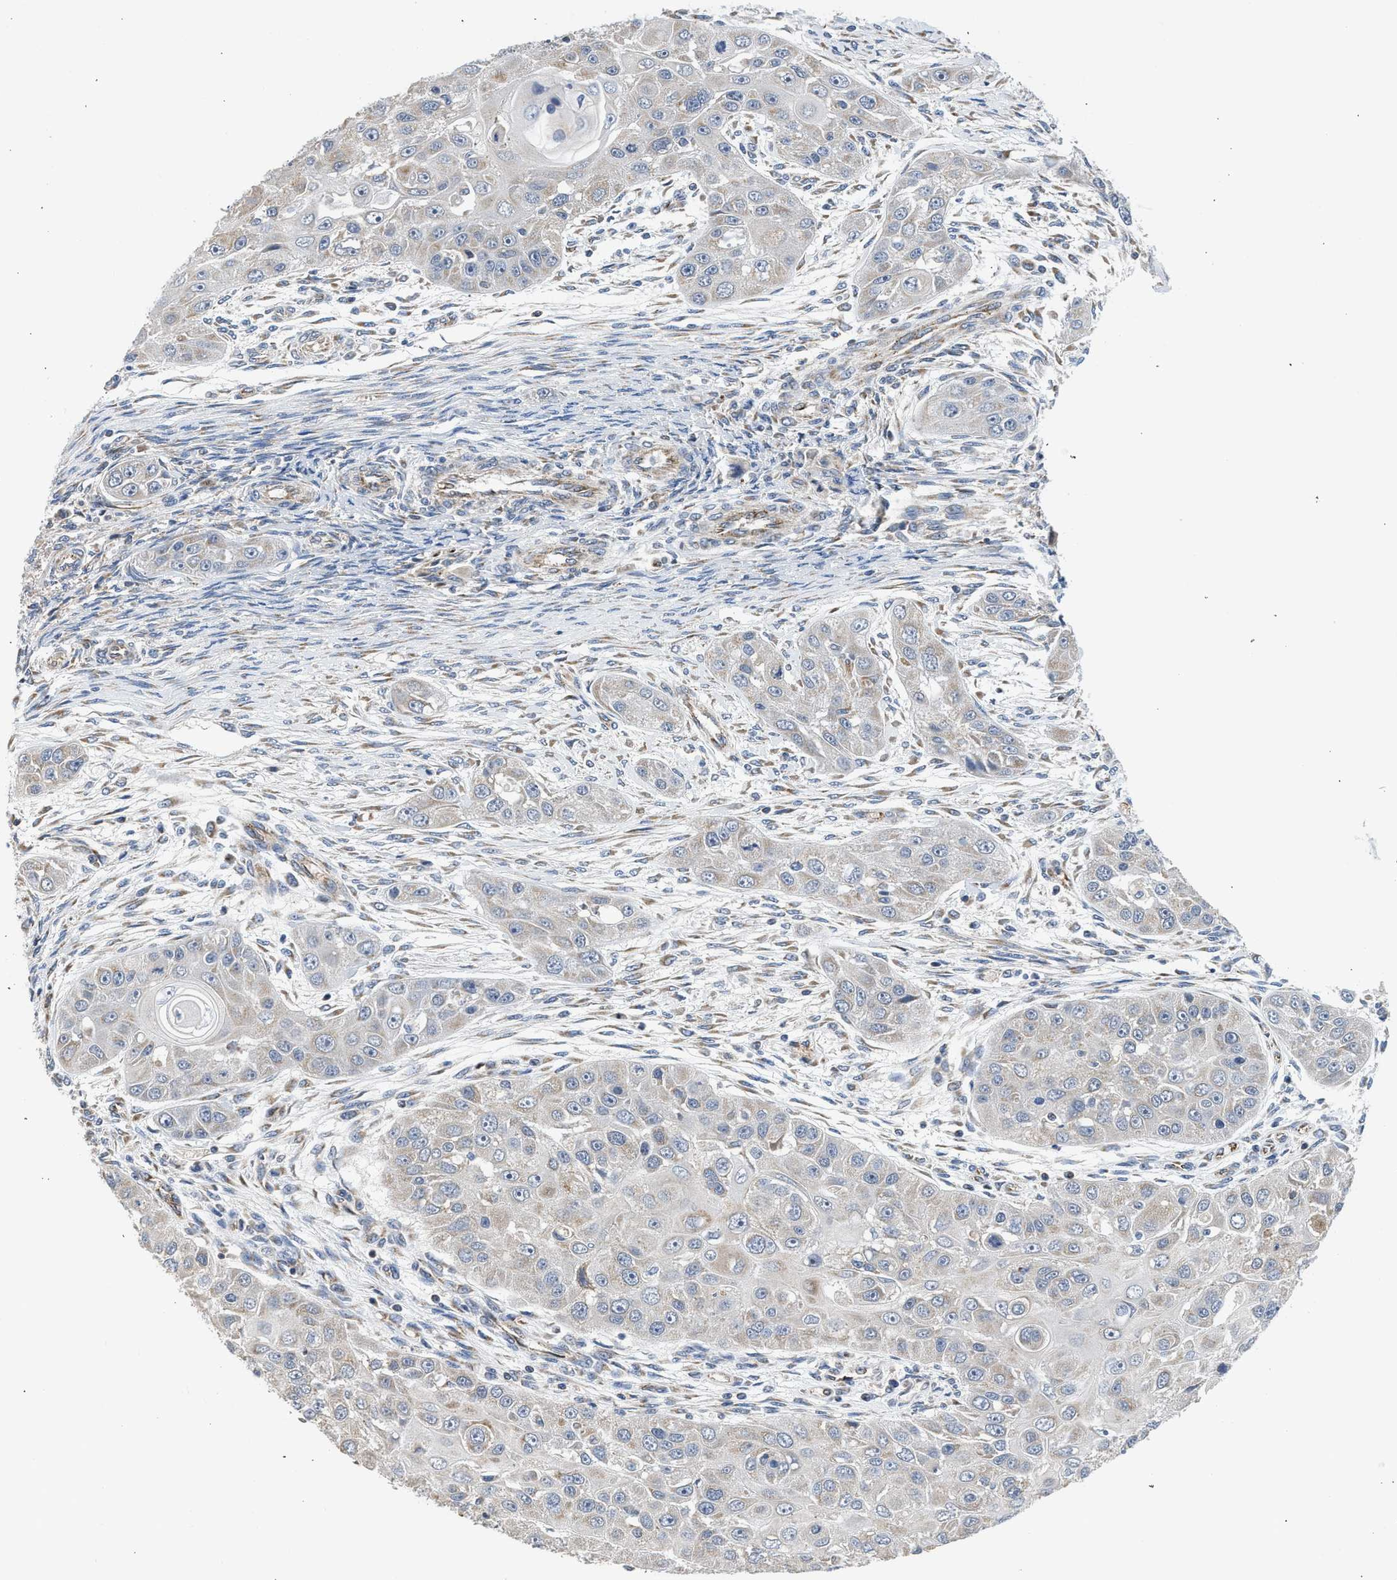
{"staining": {"intensity": "weak", "quantity": "<25%", "location": "cytoplasmic/membranous"}, "tissue": "head and neck cancer", "cell_type": "Tumor cells", "image_type": "cancer", "snomed": [{"axis": "morphology", "description": "Normal tissue, NOS"}, {"axis": "morphology", "description": "Squamous cell carcinoma, NOS"}, {"axis": "topography", "description": "Skeletal muscle"}, {"axis": "topography", "description": "Head-Neck"}], "caption": "The image exhibits no significant expression in tumor cells of squamous cell carcinoma (head and neck).", "gene": "PIM1", "patient": {"sex": "male", "age": 51}}